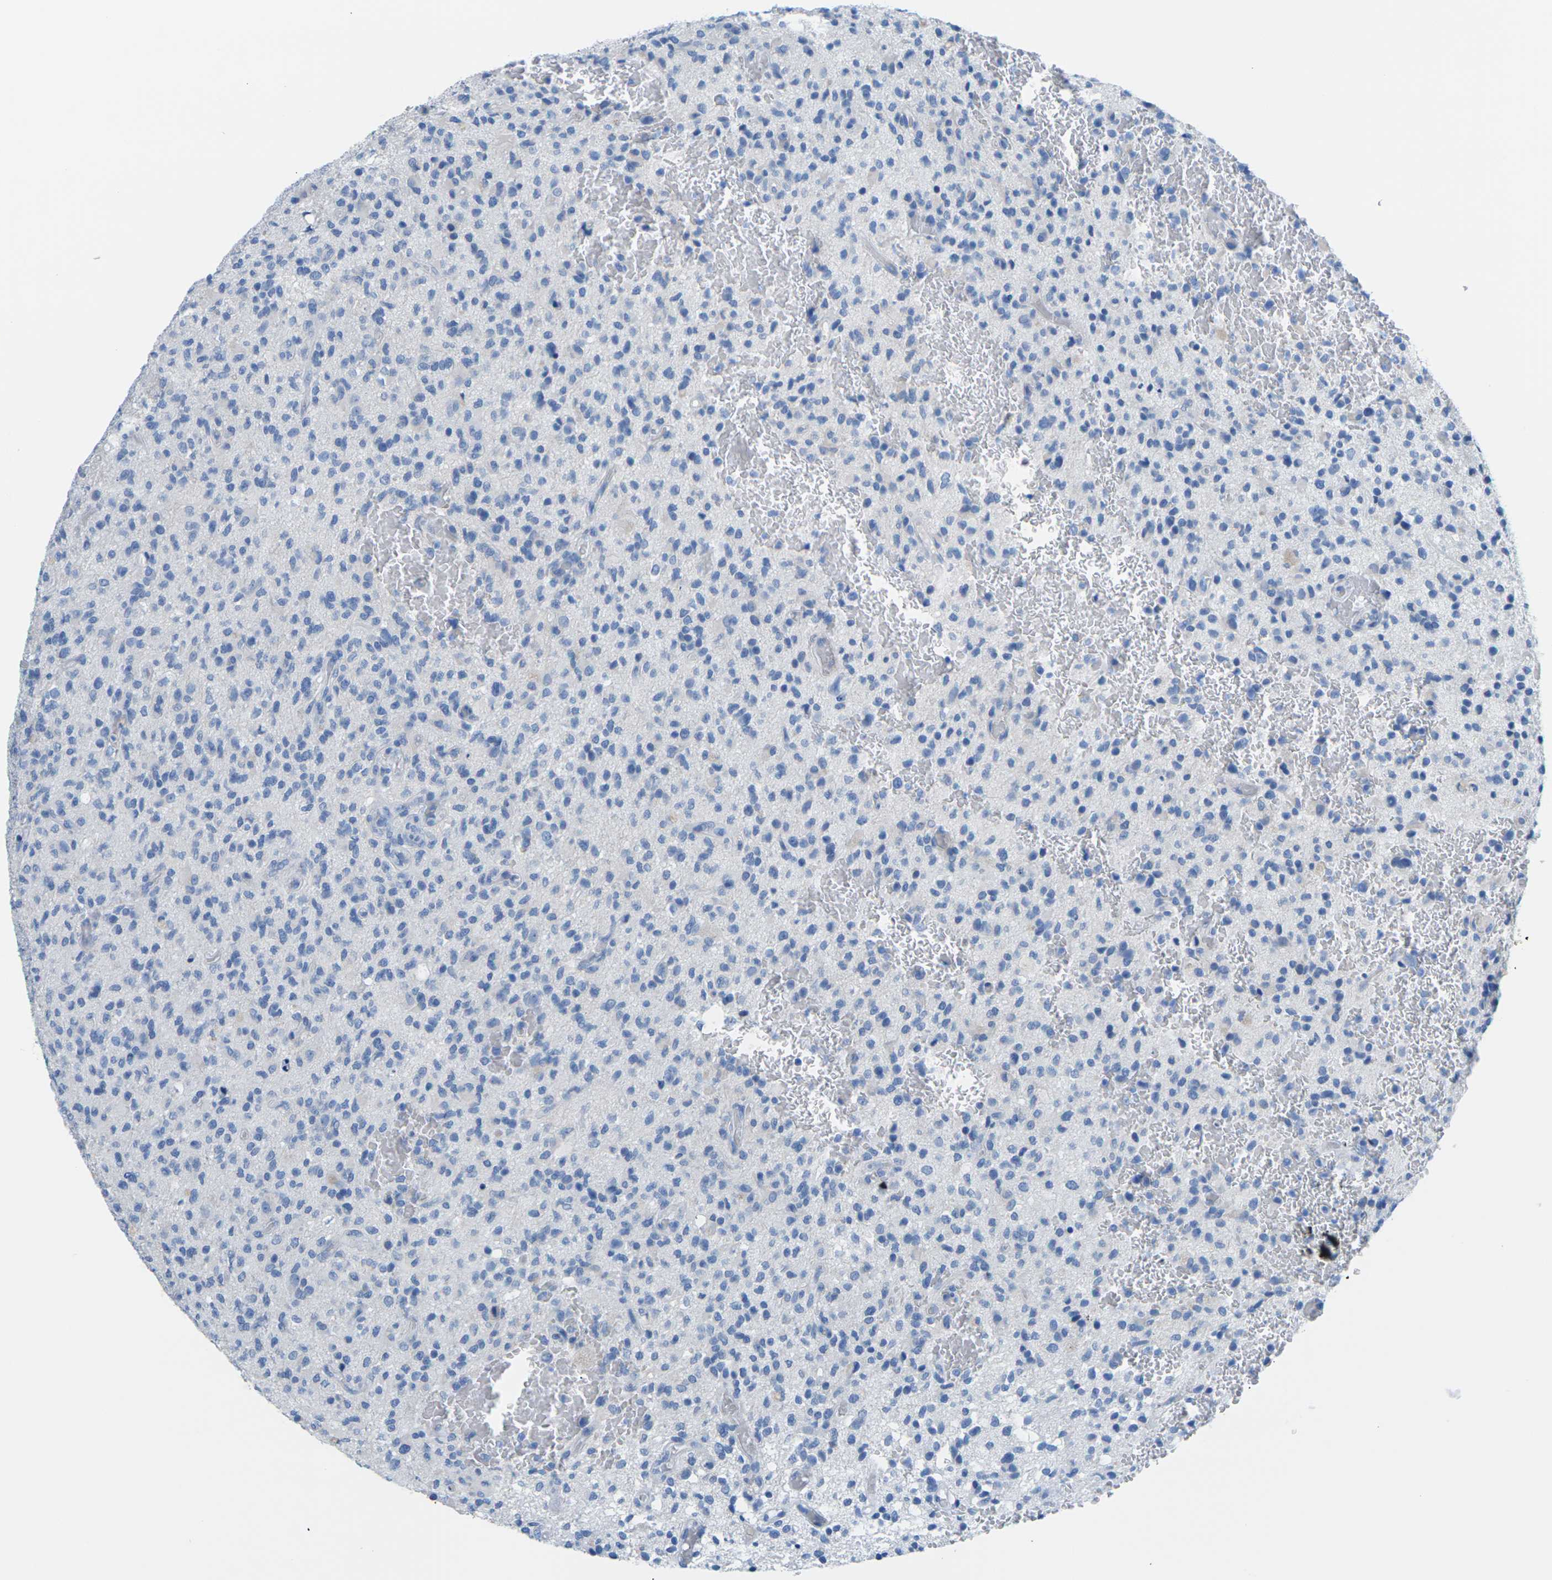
{"staining": {"intensity": "negative", "quantity": "none", "location": "none"}, "tissue": "glioma", "cell_type": "Tumor cells", "image_type": "cancer", "snomed": [{"axis": "morphology", "description": "Glioma, malignant, High grade"}, {"axis": "topography", "description": "Brain"}], "caption": "Immunohistochemical staining of human glioma reveals no significant expression in tumor cells. (Immunohistochemistry, brightfield microscopy, high magnification).", "gene": "SLC12A1", "patient": {"sex": "male", "age": 71}}